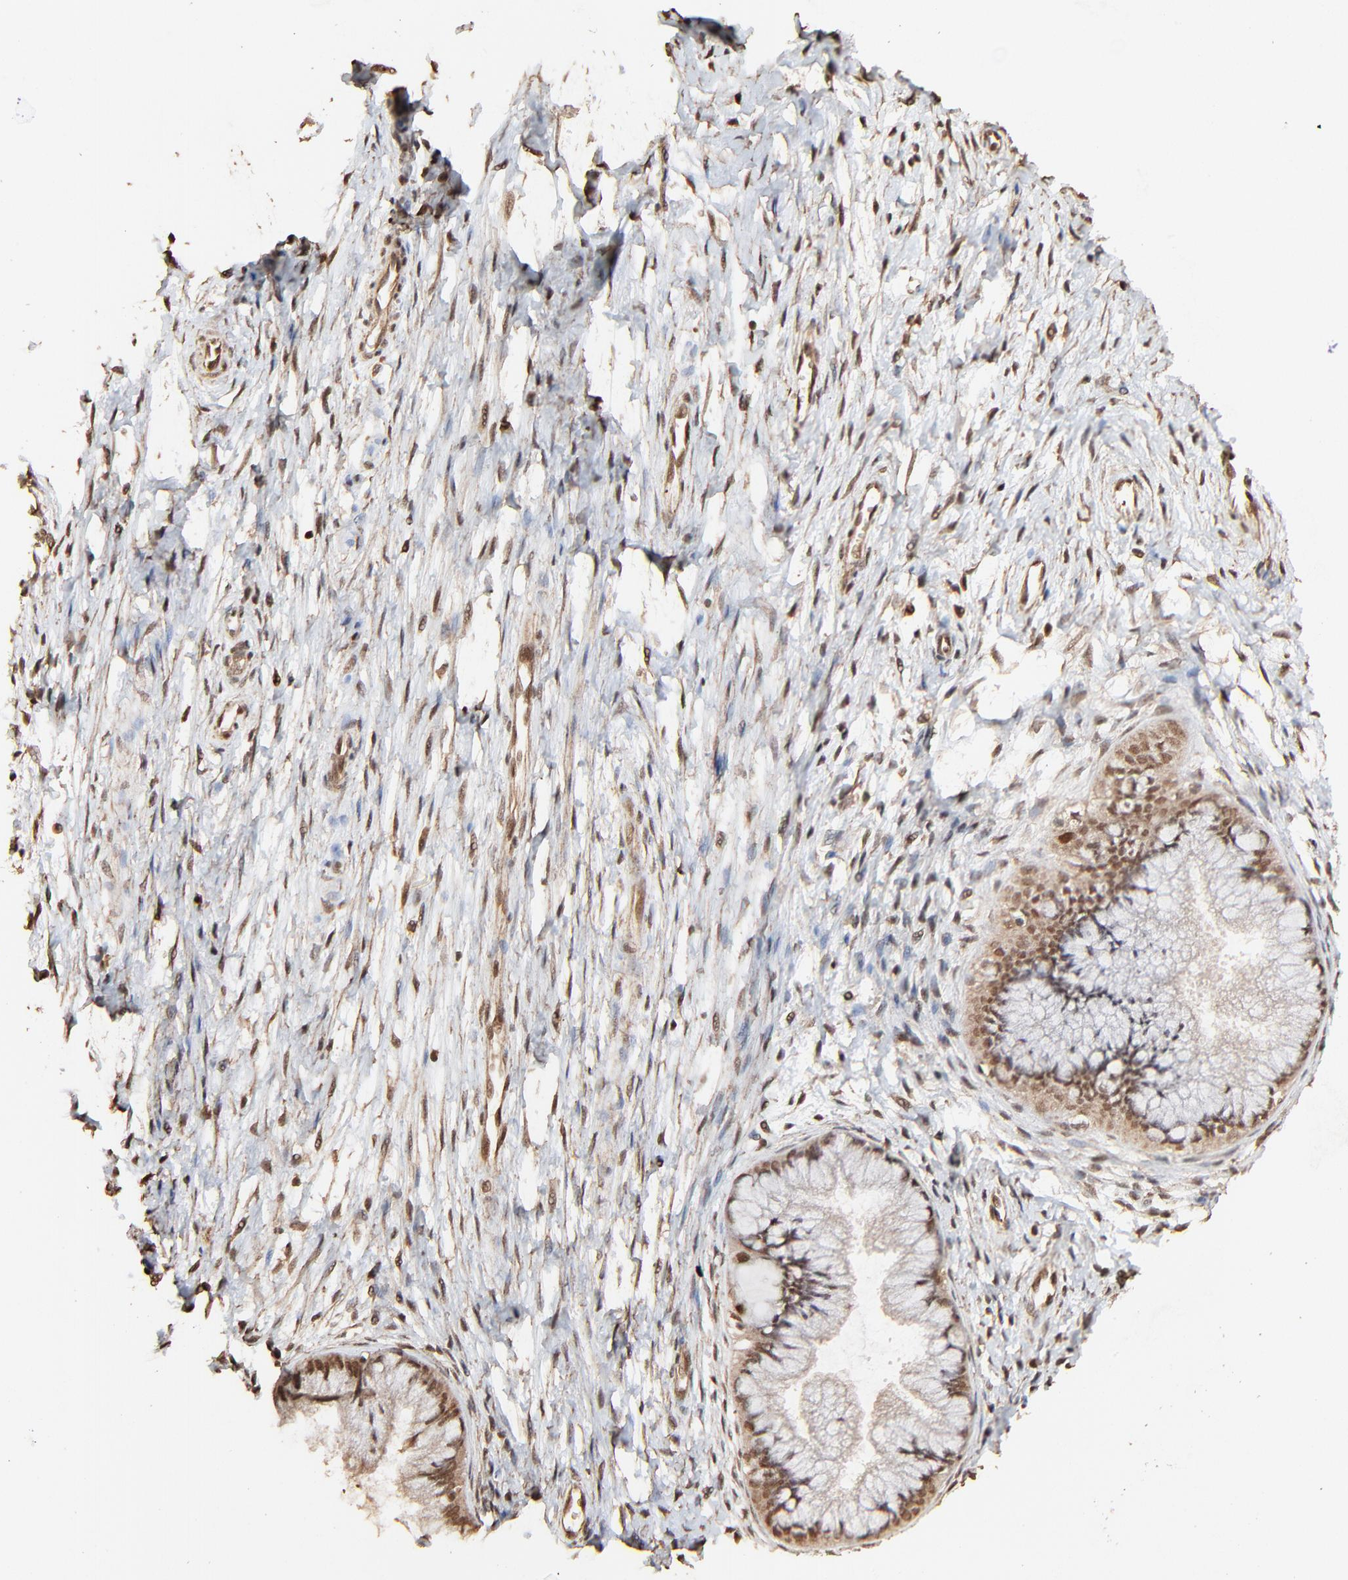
{"staining": {"intensity": "weak", "quantity": ">75%", "location": "nuclear"}, "tissue": "cervix", "cell_type": "Glandular cells", "image_type": "normal", "snomed": [{"axis": "morphology", "description": "Normal tissue, NOS"}, {"axis": "topography", "description": "Cervix"}], "caption": "A brown stain highlights weak nuclear staining of a protein in glandular cells of benign human cervix.", "gene": "FAM227A", "patient": {"sex": "female", "age": 39}}